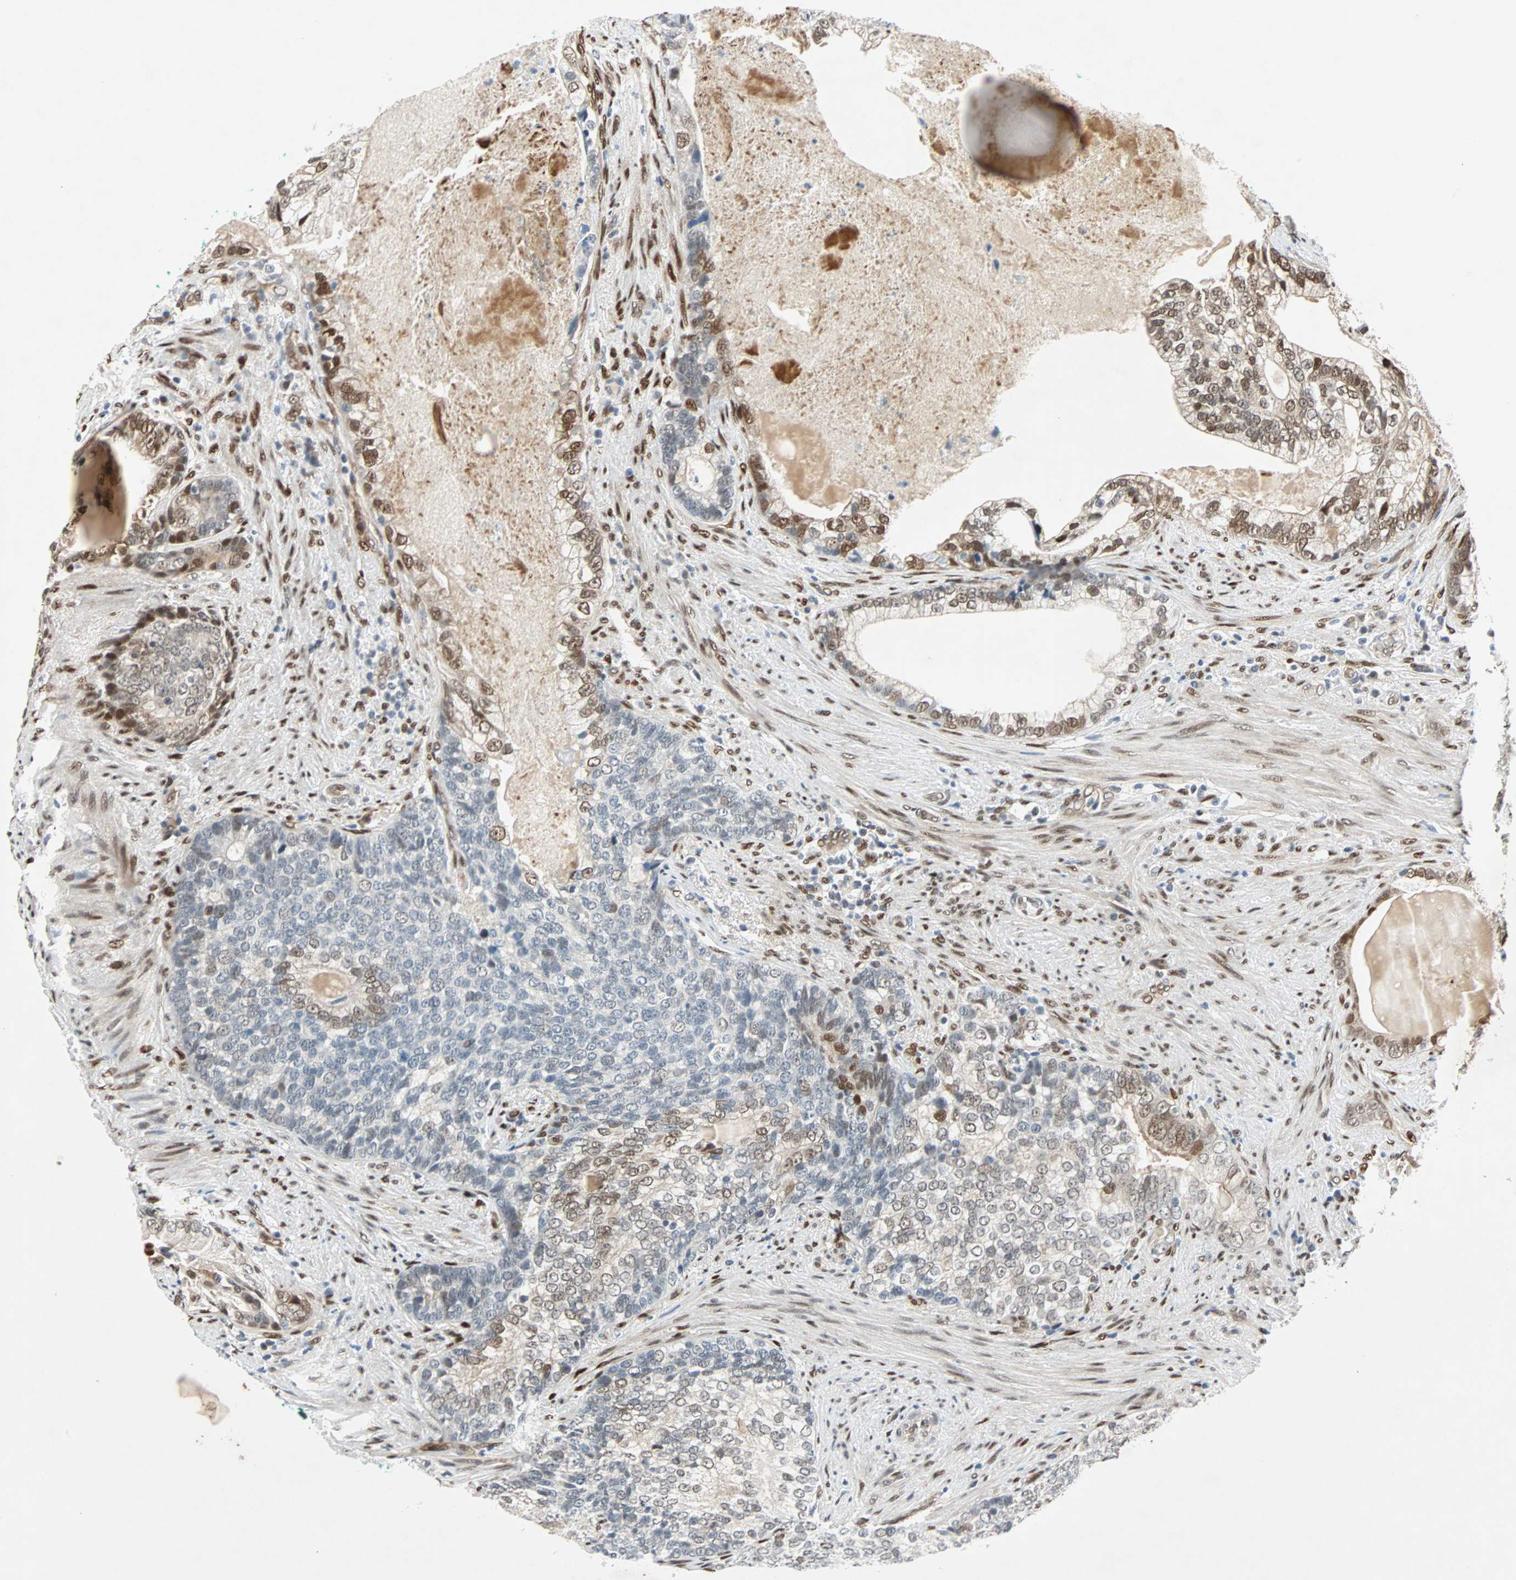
{"staining": {"intensity": "moderate", "quantity": "25%-75%", "location": "nuclear"}, "tissue": "prostate cancer", "cell_type": "Tumor cells", "image_type": "cancer", "snomed": [{"axis": "morphology", "description": "Adenocarcinoma, High grade"}, {"axis": "topography", "description": "Prostate"}], "caption": "Immunohistochemistry (IHC) of human prostate cancer (adenocarcinoma (high-grade)) displays medium levels of moderate nuclear positivity in approximately 25%-75% of tumor cells. (IHC, brightfield microscopy, high magnification).", "gene": "WWTR1", "patient": {"sex": "male", "age": 66}}